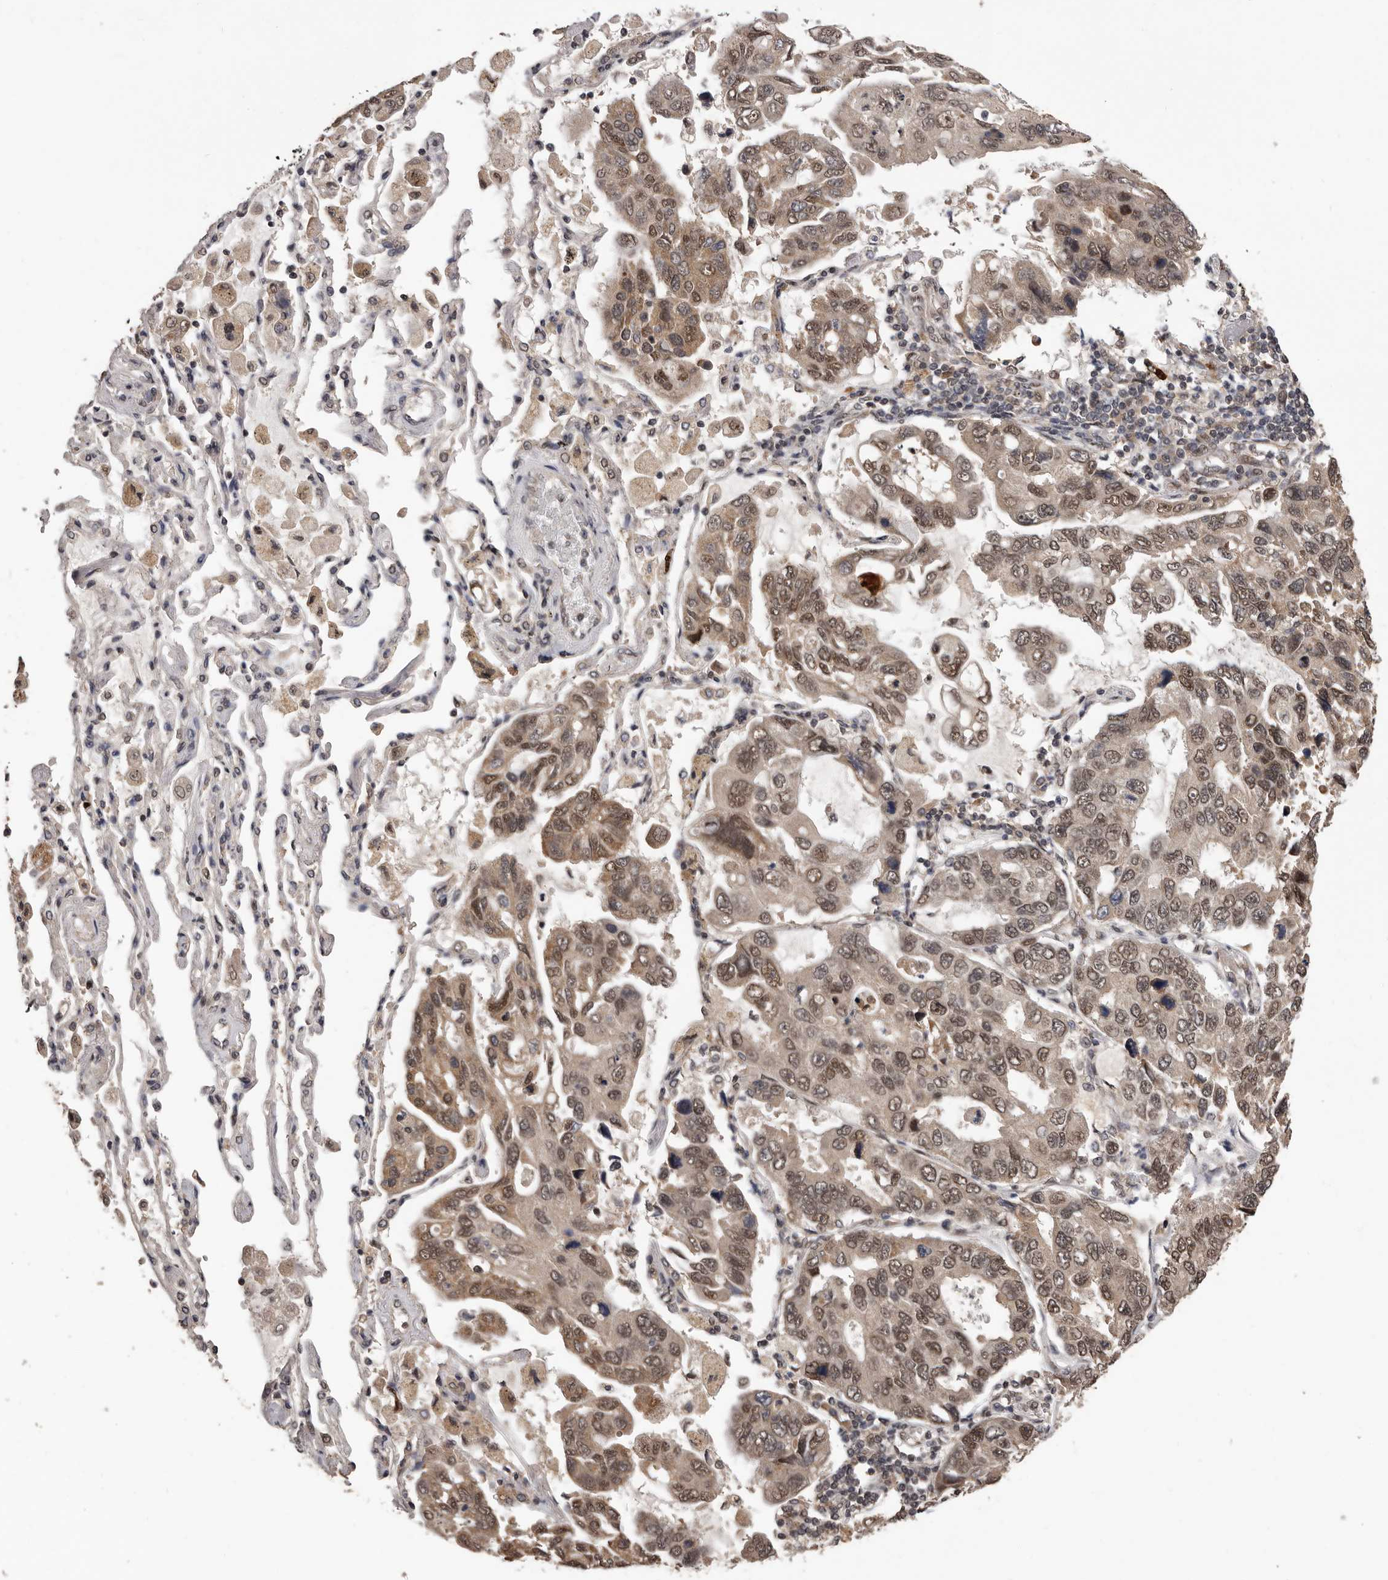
{"staining": {"intensity": "moderate", "quantity": ">75%", "location": "cytoplasmic/membranous,nuclear"}, "tissue": "lung cancer", "cell_type": "Tumor cells", "image_type": "cancer", "snomed": [{"axis": "morphology", "description": "Adenocarcinoma, NOS"}, {"axis": "topography", "description": "Lung"}], "caption": "Immunohistochemical staining of human lung cancer (adenocarcinoma) demonstrates medium levels of moderate cytoplasmic/membranous and nuclear staining in approximately >75% of tumor cells. The protein is shown in brown color, while the nuclei are stained blue.", "gene": "VPS37A", "patient": {"sex": "male", "age": 64}}